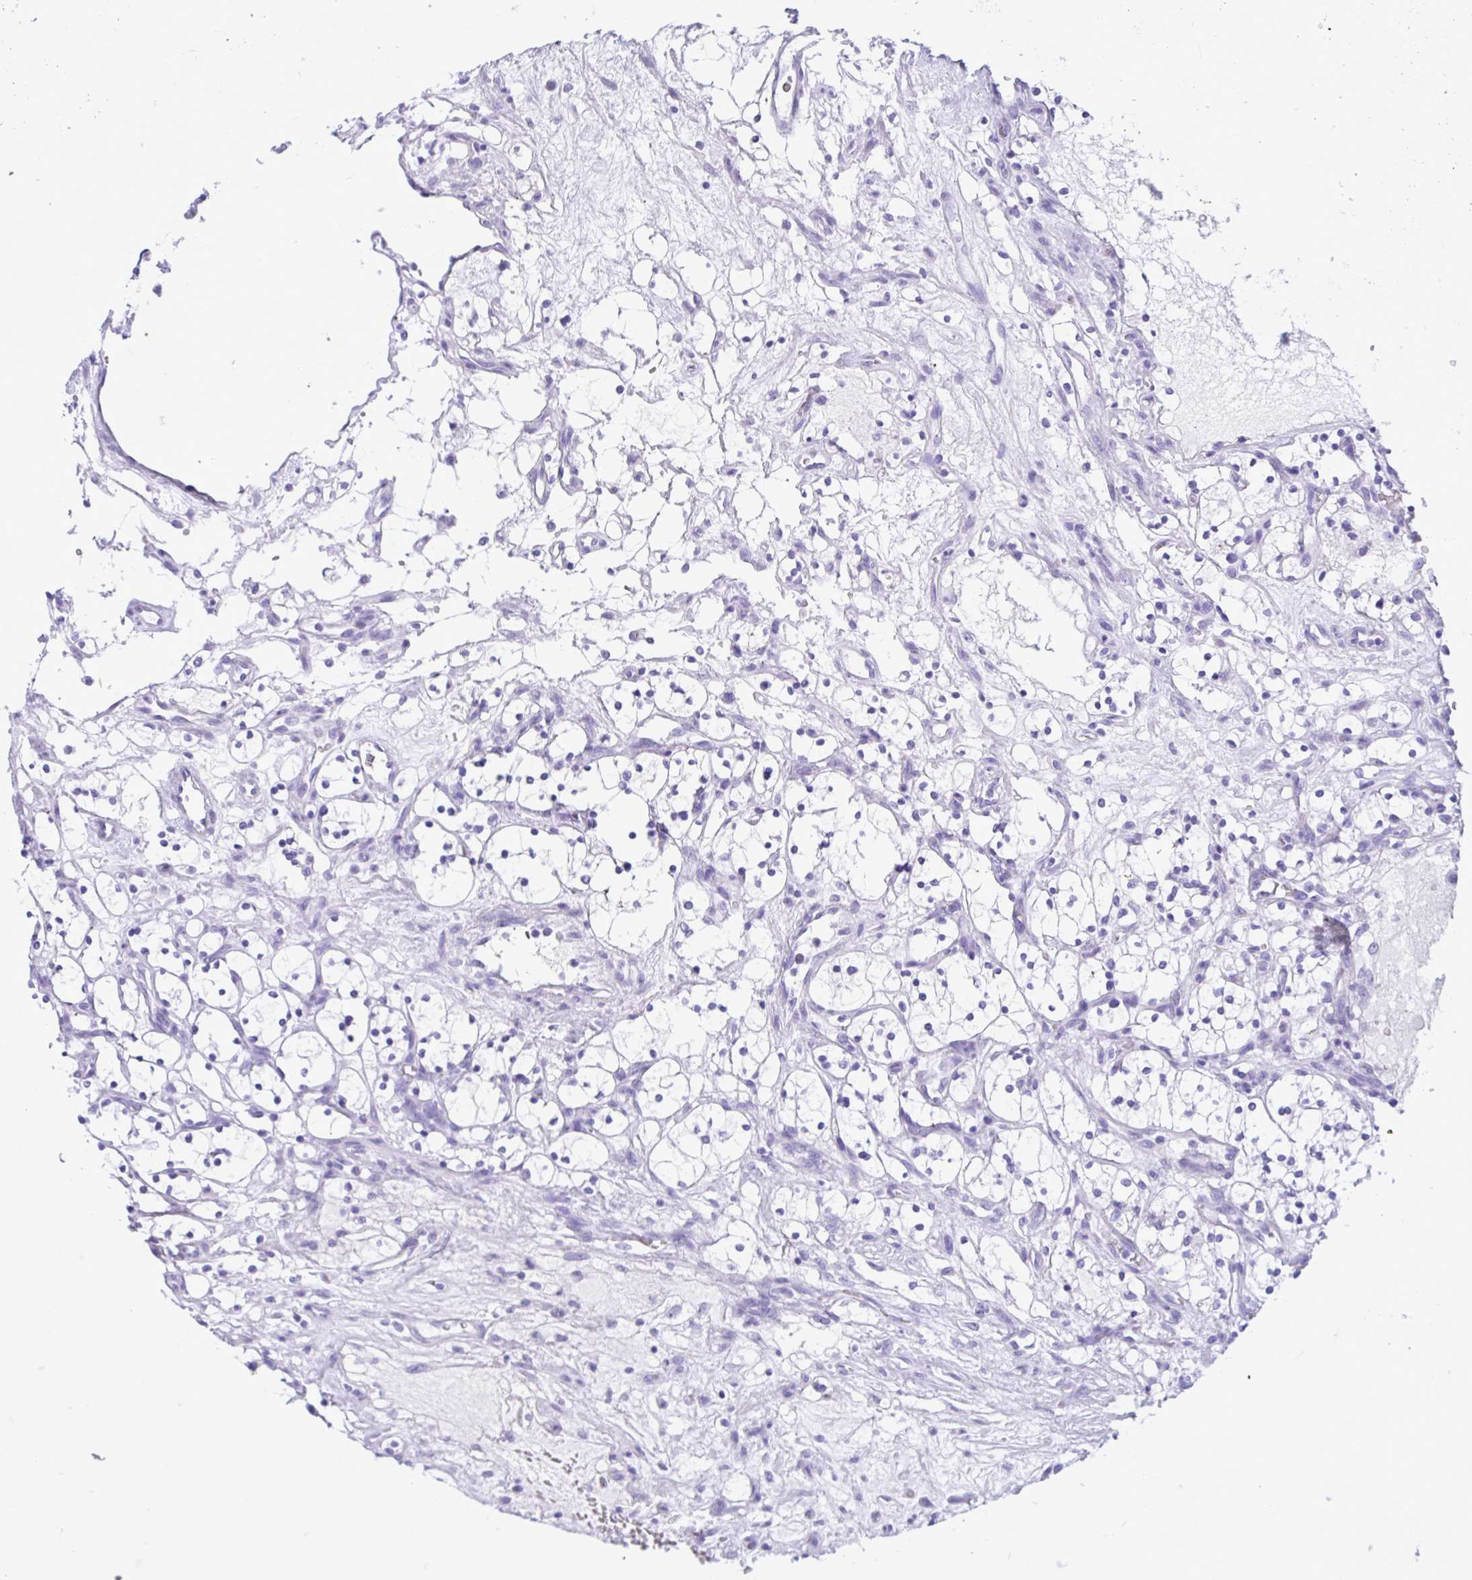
{"staining": {"intensity": "negative", "quantity": "none", "location": "none"}, "tissue": "renal cancer", "cell_type": "Tumor cells", "image_type": "cancer", "snomed": [{"axis": "morphology", "description": "Adenocarcinoma, NOS"}, {"axis": "topography", "description": "Kidney"}], "caption": "Photomicrograph shows no significant protein expression in tumor cells of renal adenocarcinoma.", "gene": "OR4N4", "patient": {"sex": "female", "age": 69}}